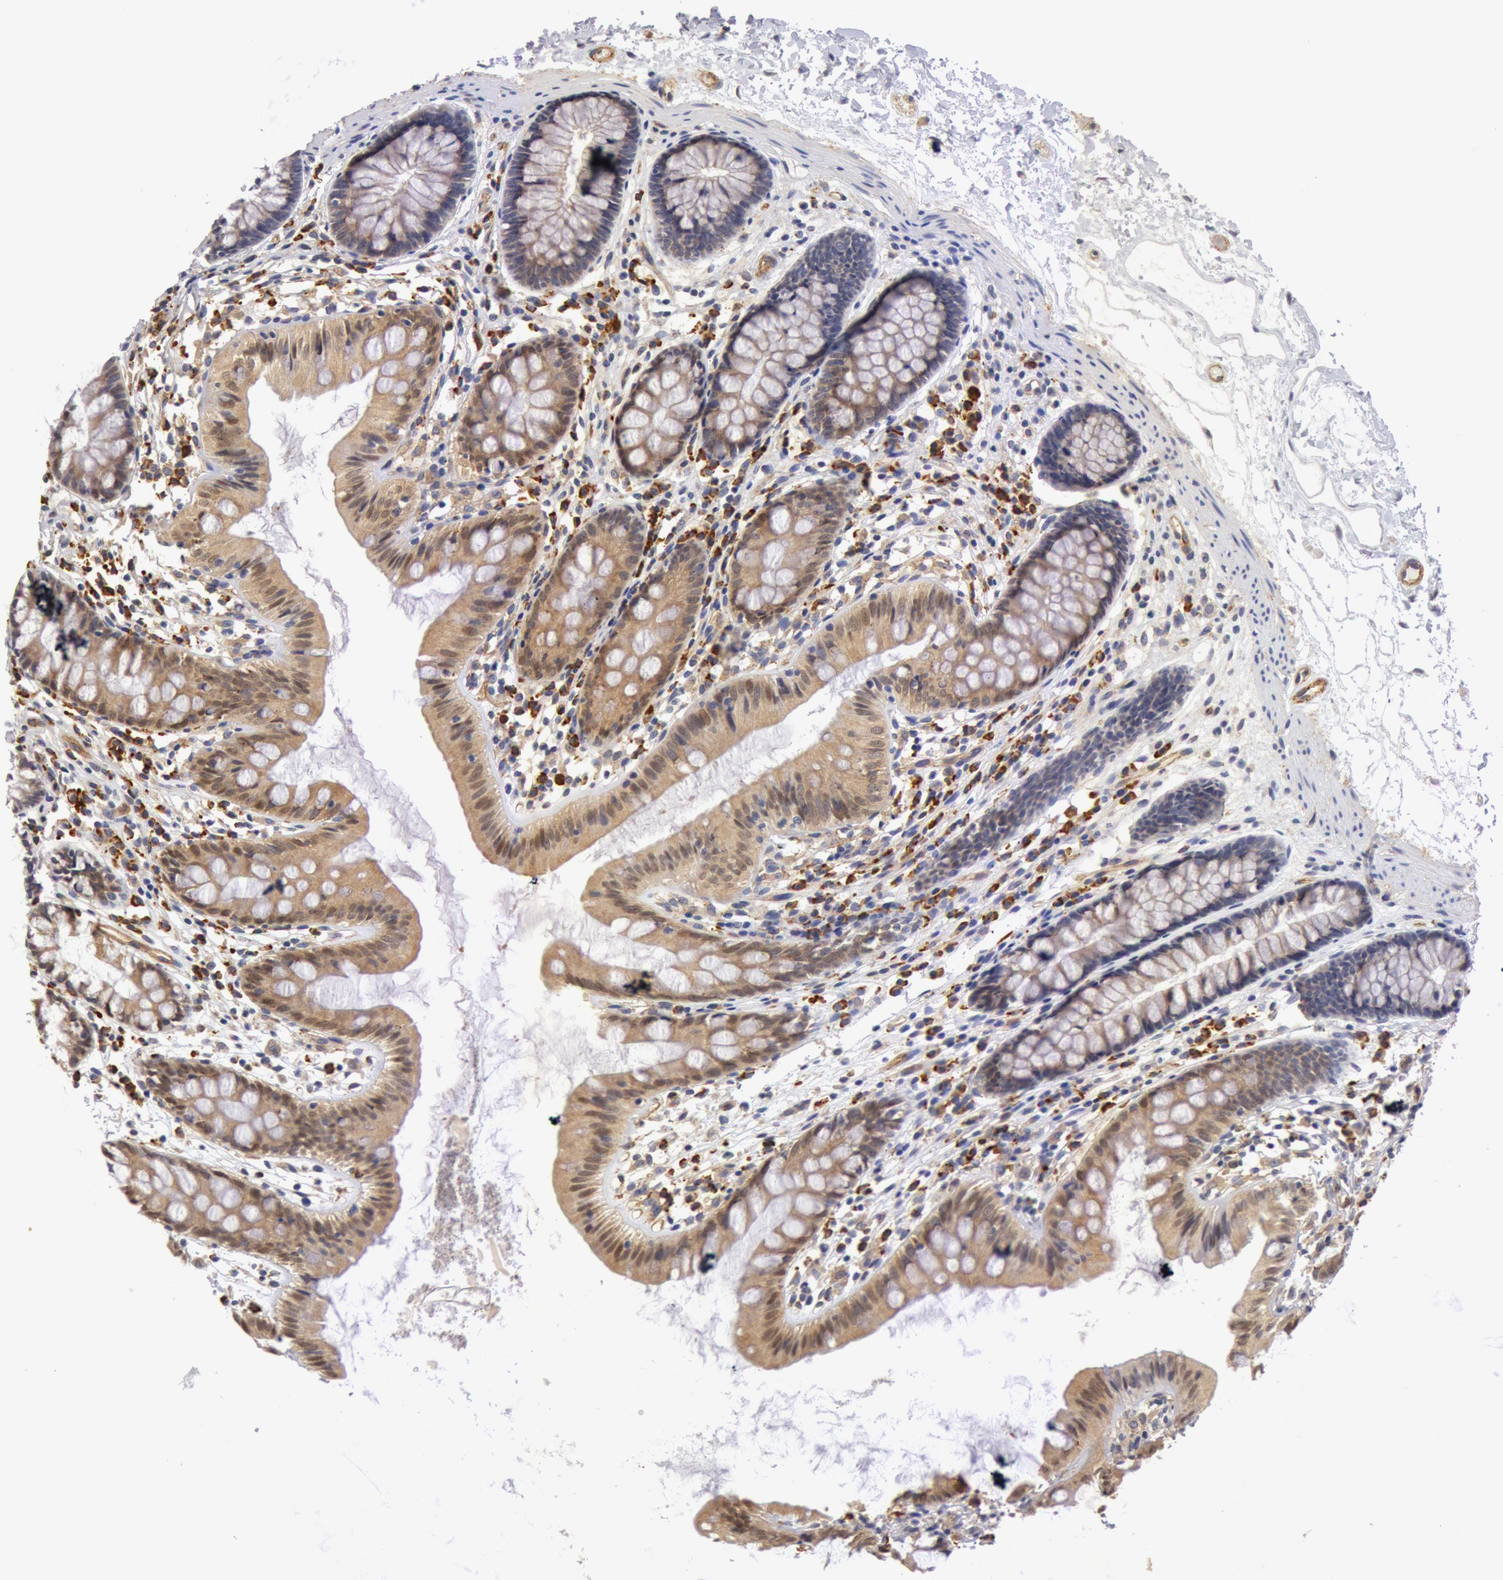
{"staining": {"intensity": "moderate", "quantity": ">75%", "location": "cytoplasmic/membranous"}, "tissue": "colon", "cell_type": "Endothelial cells", "image_type": "normal", "snomed": [{"axis": "morphology", "description": "Normal tissue, NOS"}, {"axis": "topography", "description": "Colon"}], "caption": "DAB (3,3'-diaminobenzidine) immunohistochemical staining of benign human colon shows moderate cytoplasmic/membranous protein positivity in approximately >75% of endothelial cells.", "gene": "IL23A", "patient": {"sex": "female", "age": 52}}